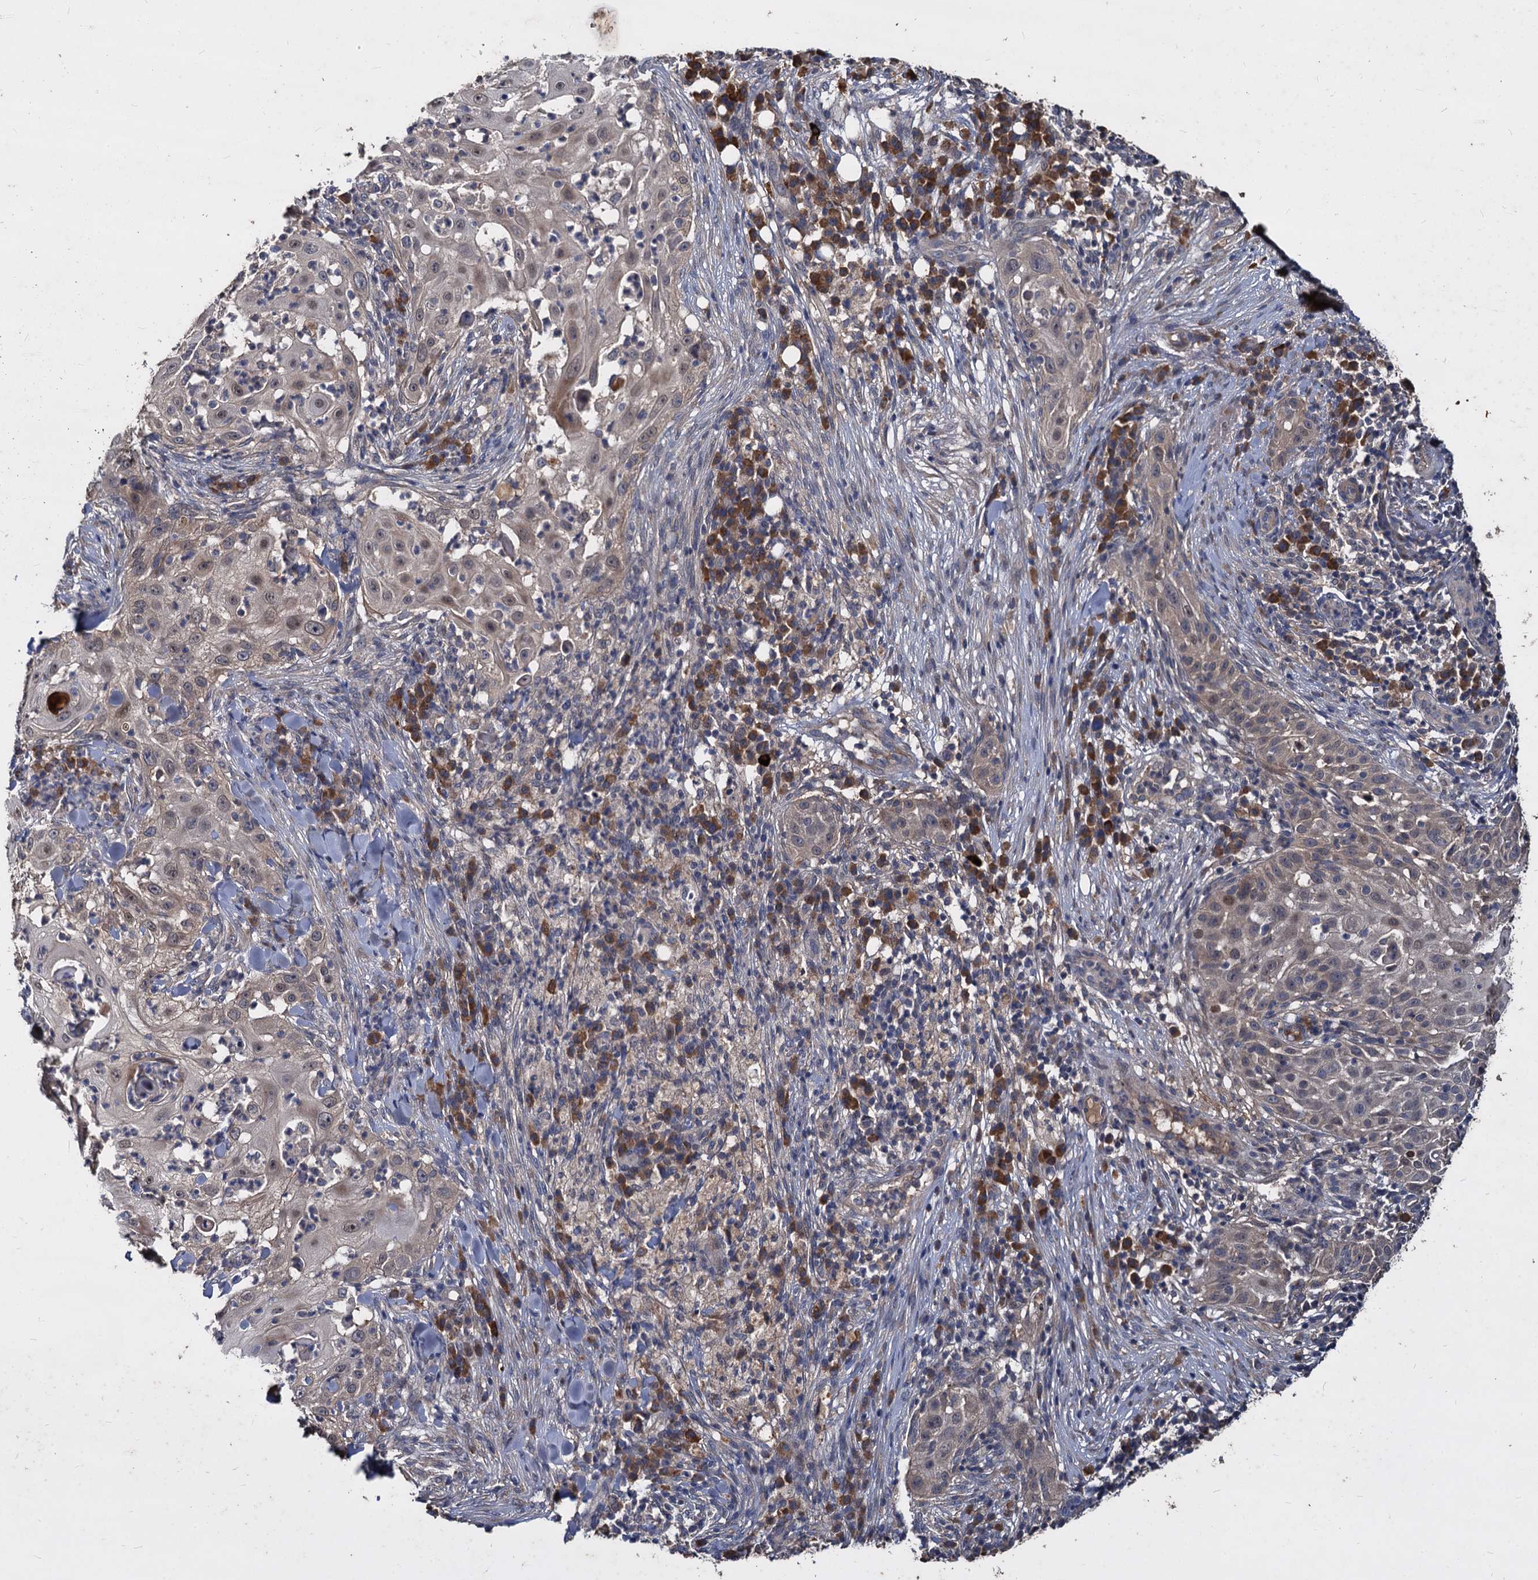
{"staining": {"intensity": "weak", "quantity": "<25%", "location": "cytoplasmic/membranous,nuclear"}, "tissue": "skin cancer", "cell_type": "Tumor cells", "image_type": "cancer", "snomed": [{"axis": "morphology", "description": "Squamous cell carcinoma, NOS"}, {"axis": "topography", "description": "Skin"}], "caption": "Skin cancer was stained to show a protein in brown. There is no significant expression in tumor cells. (Stains: DAB (3,3'-diaminobenzidine) immunohistochemistry (IHC) with hematoxylin counter stain, Microscopy: brightfield microscopy at high magnification).", "gene": "CCDC184", "patient": {"sex": "female", "age": 44}}